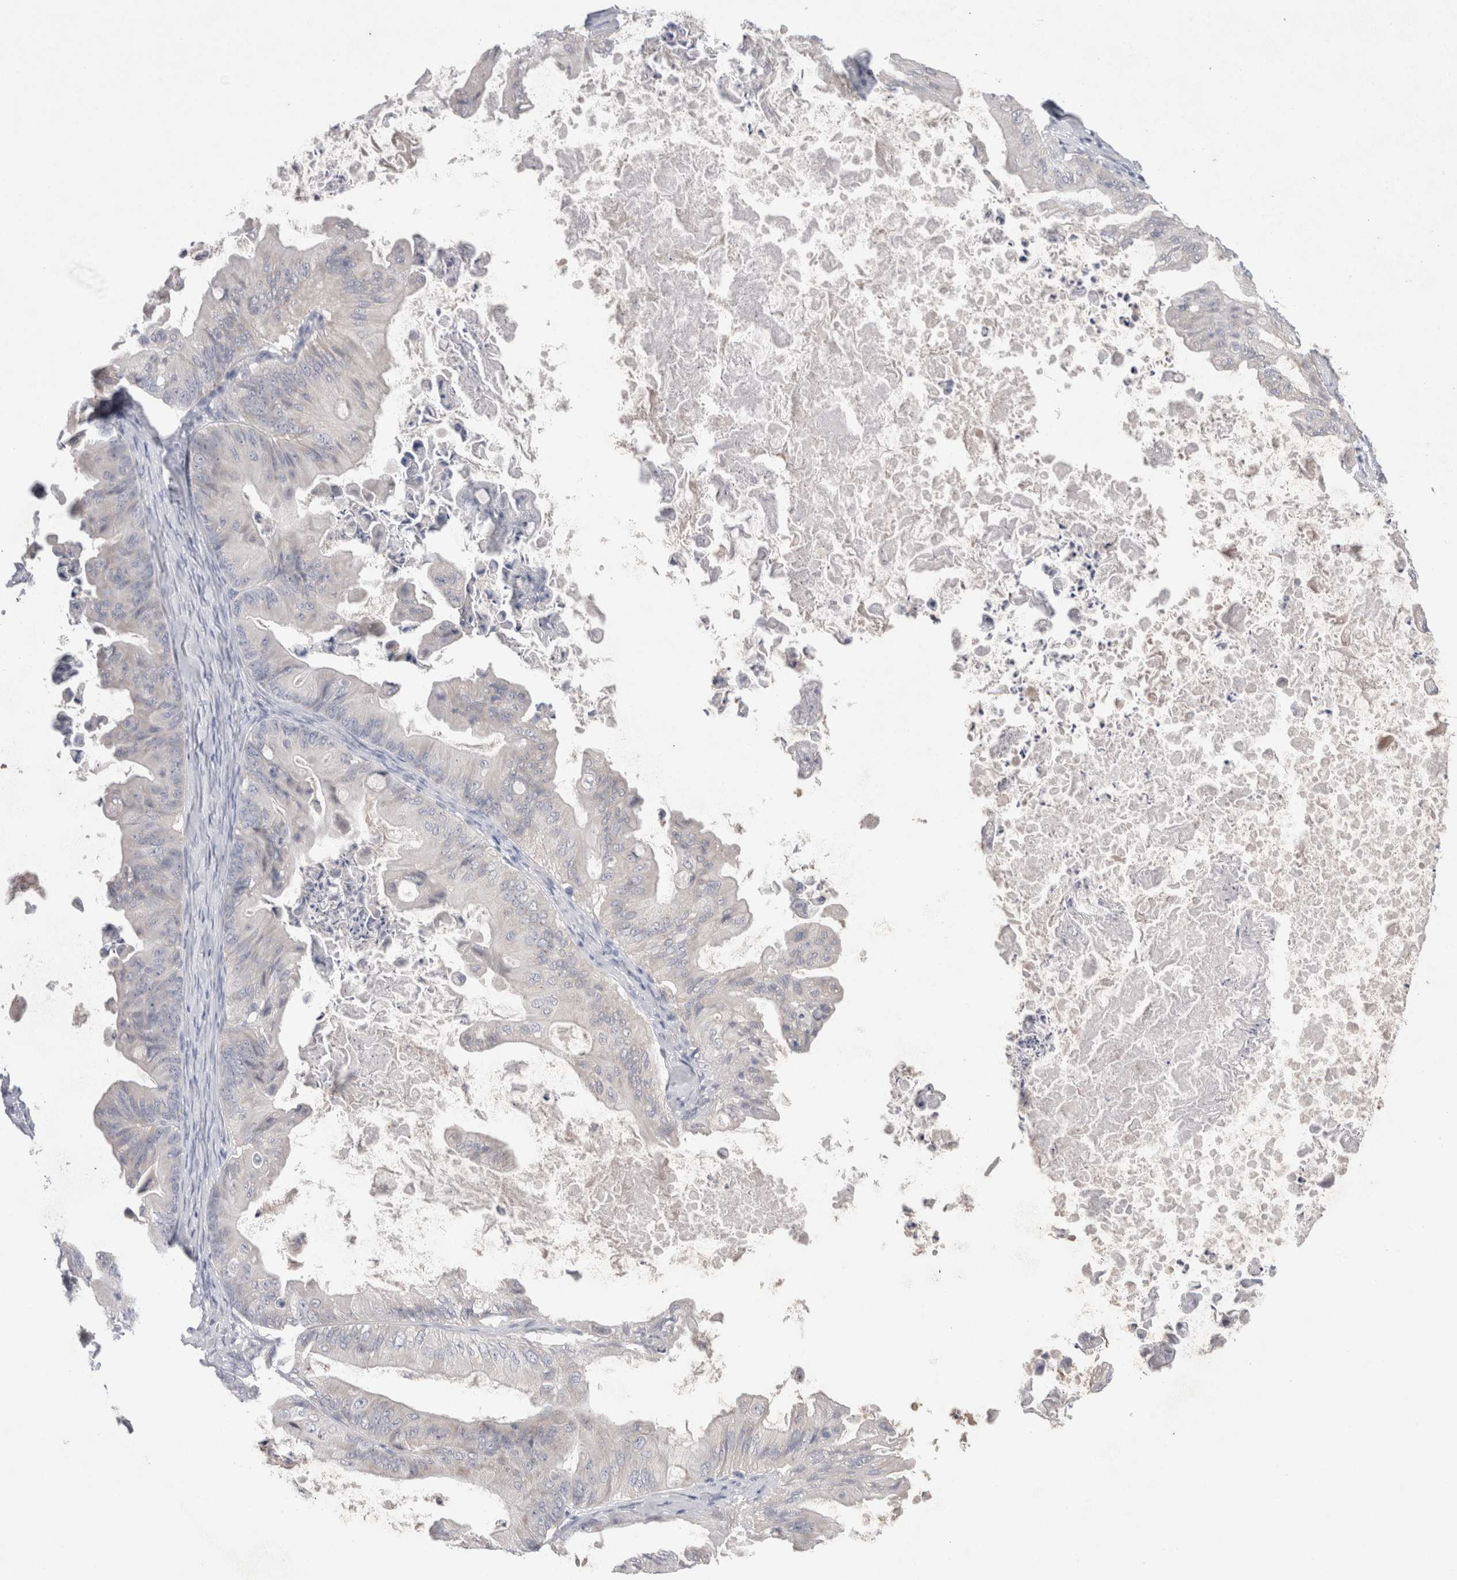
{"staining": {"intensity": "negative", "quantity": "none", "location": "none"}, "tissue": "ovarian cancer", "cell_type": "Tumor cells", "image_type": "cancer", "snomed": [{"axis": "morphology", "description": "Cystadenocarcinoma, mucinous, NOS"}, {"axis": "topography", "description": "Ovary"}], "caption": "Immunohistochemical staining of human ovarian cancer (mucinous cystadenocarcinoma) shows no significant staining in tumor cells. Brightfield microscopy of immunohistochemistry (IHC) stained with DAB (3,3'-diaminobenzidine) (brown) and hematoxylin (blue), captured at high magnification.", "gene": "WIPF2", "patient": {"sex": "female", "age": 37}}